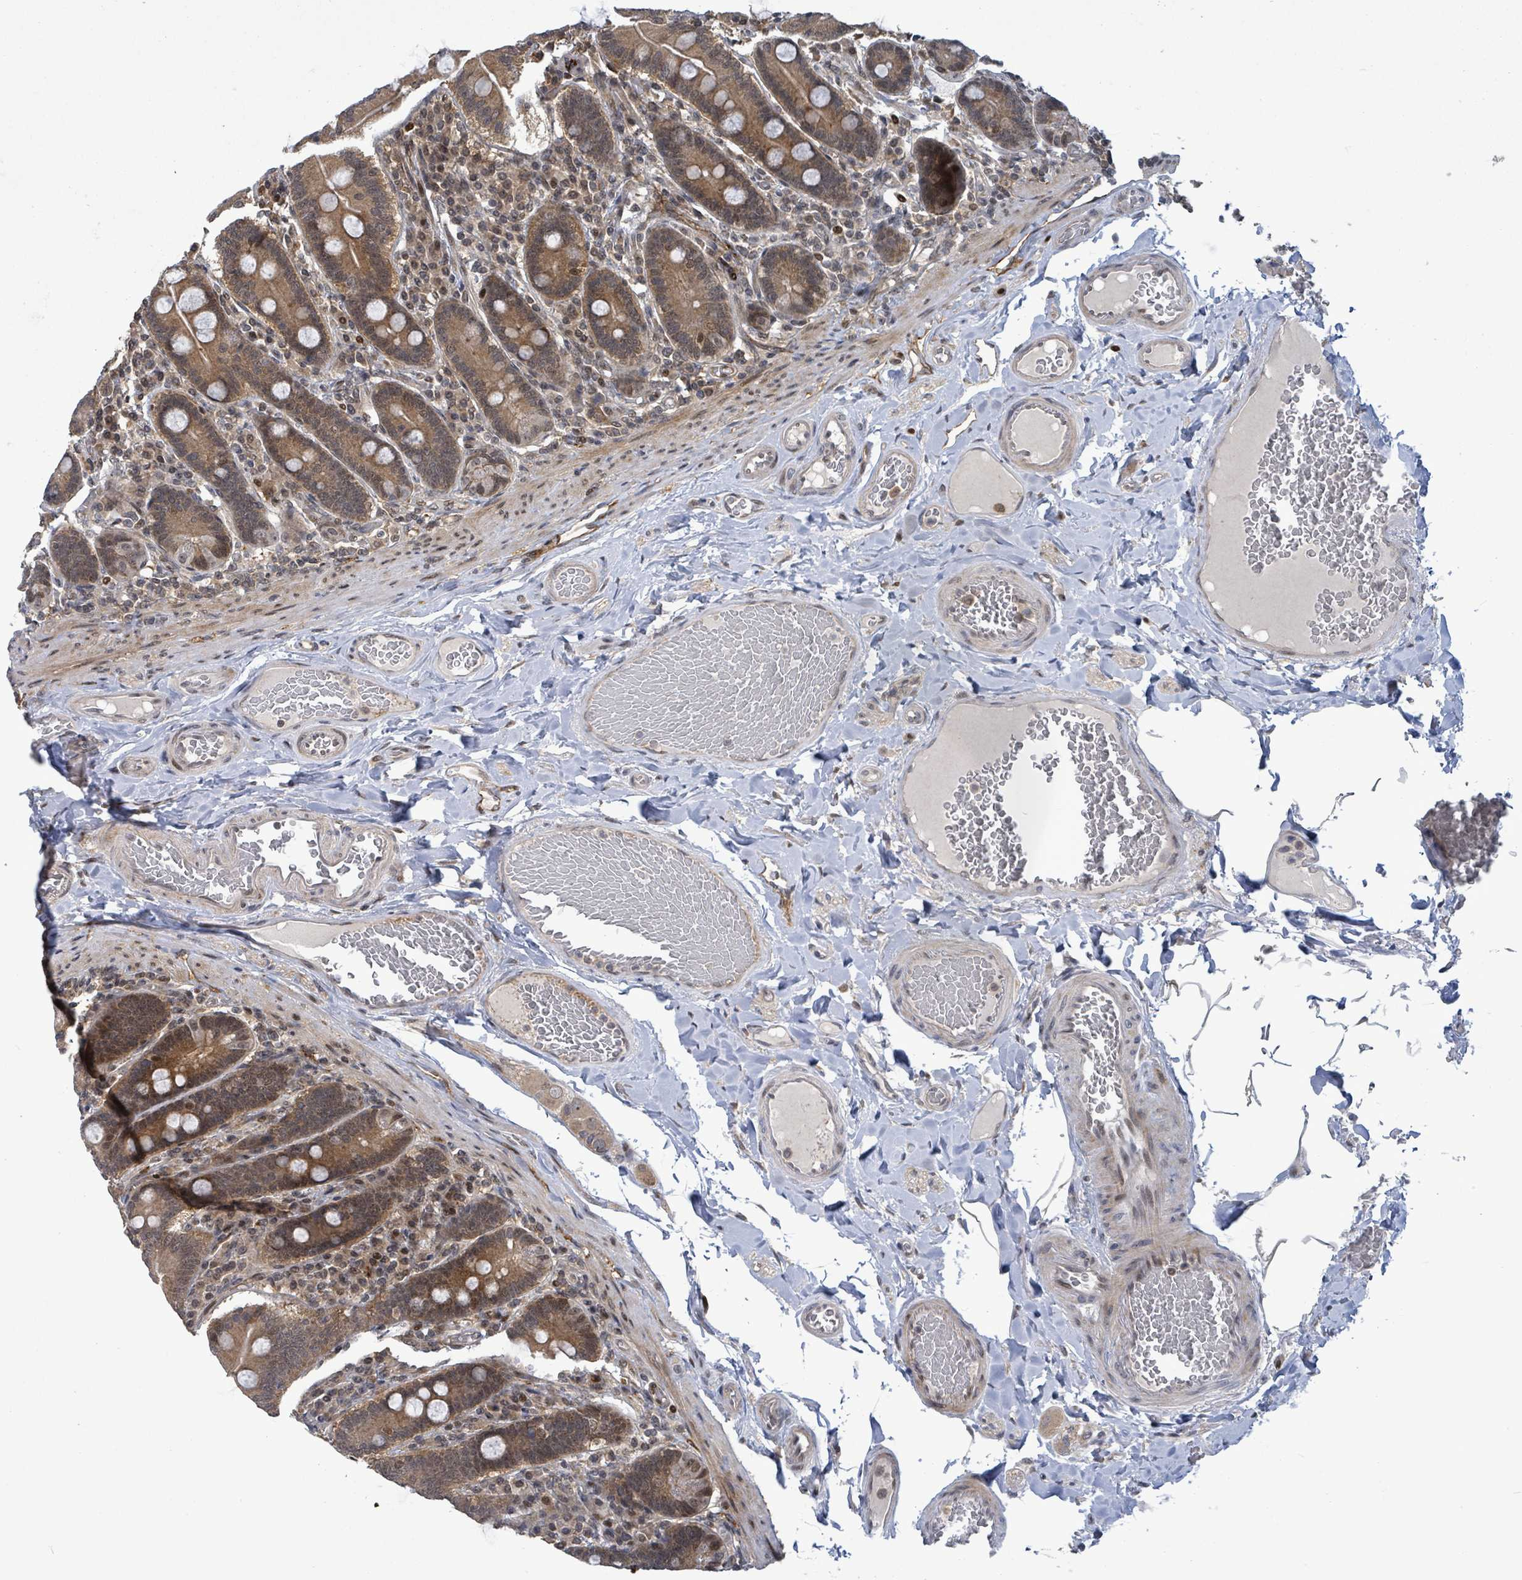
{"staining": {"intensity": "moderate", "quantity": ">75%", "location": "cytoplasmic/membranous"}, "tissue": "duodenum", "cell_type": "Glandular cells", "image_type": "normal", "snomed": [{"axis": "morphology", "description": "Normal tissue, NOS"}, {"axis": "topography", "description": "Duodenum"}], "caption": "A brown stain labels moderate cytoplasmic/membranous expression of a protein in glandular cells of benign human duodenum.", "gene": "FBXO6", "patient": {"sex": "female", "age": 62}}